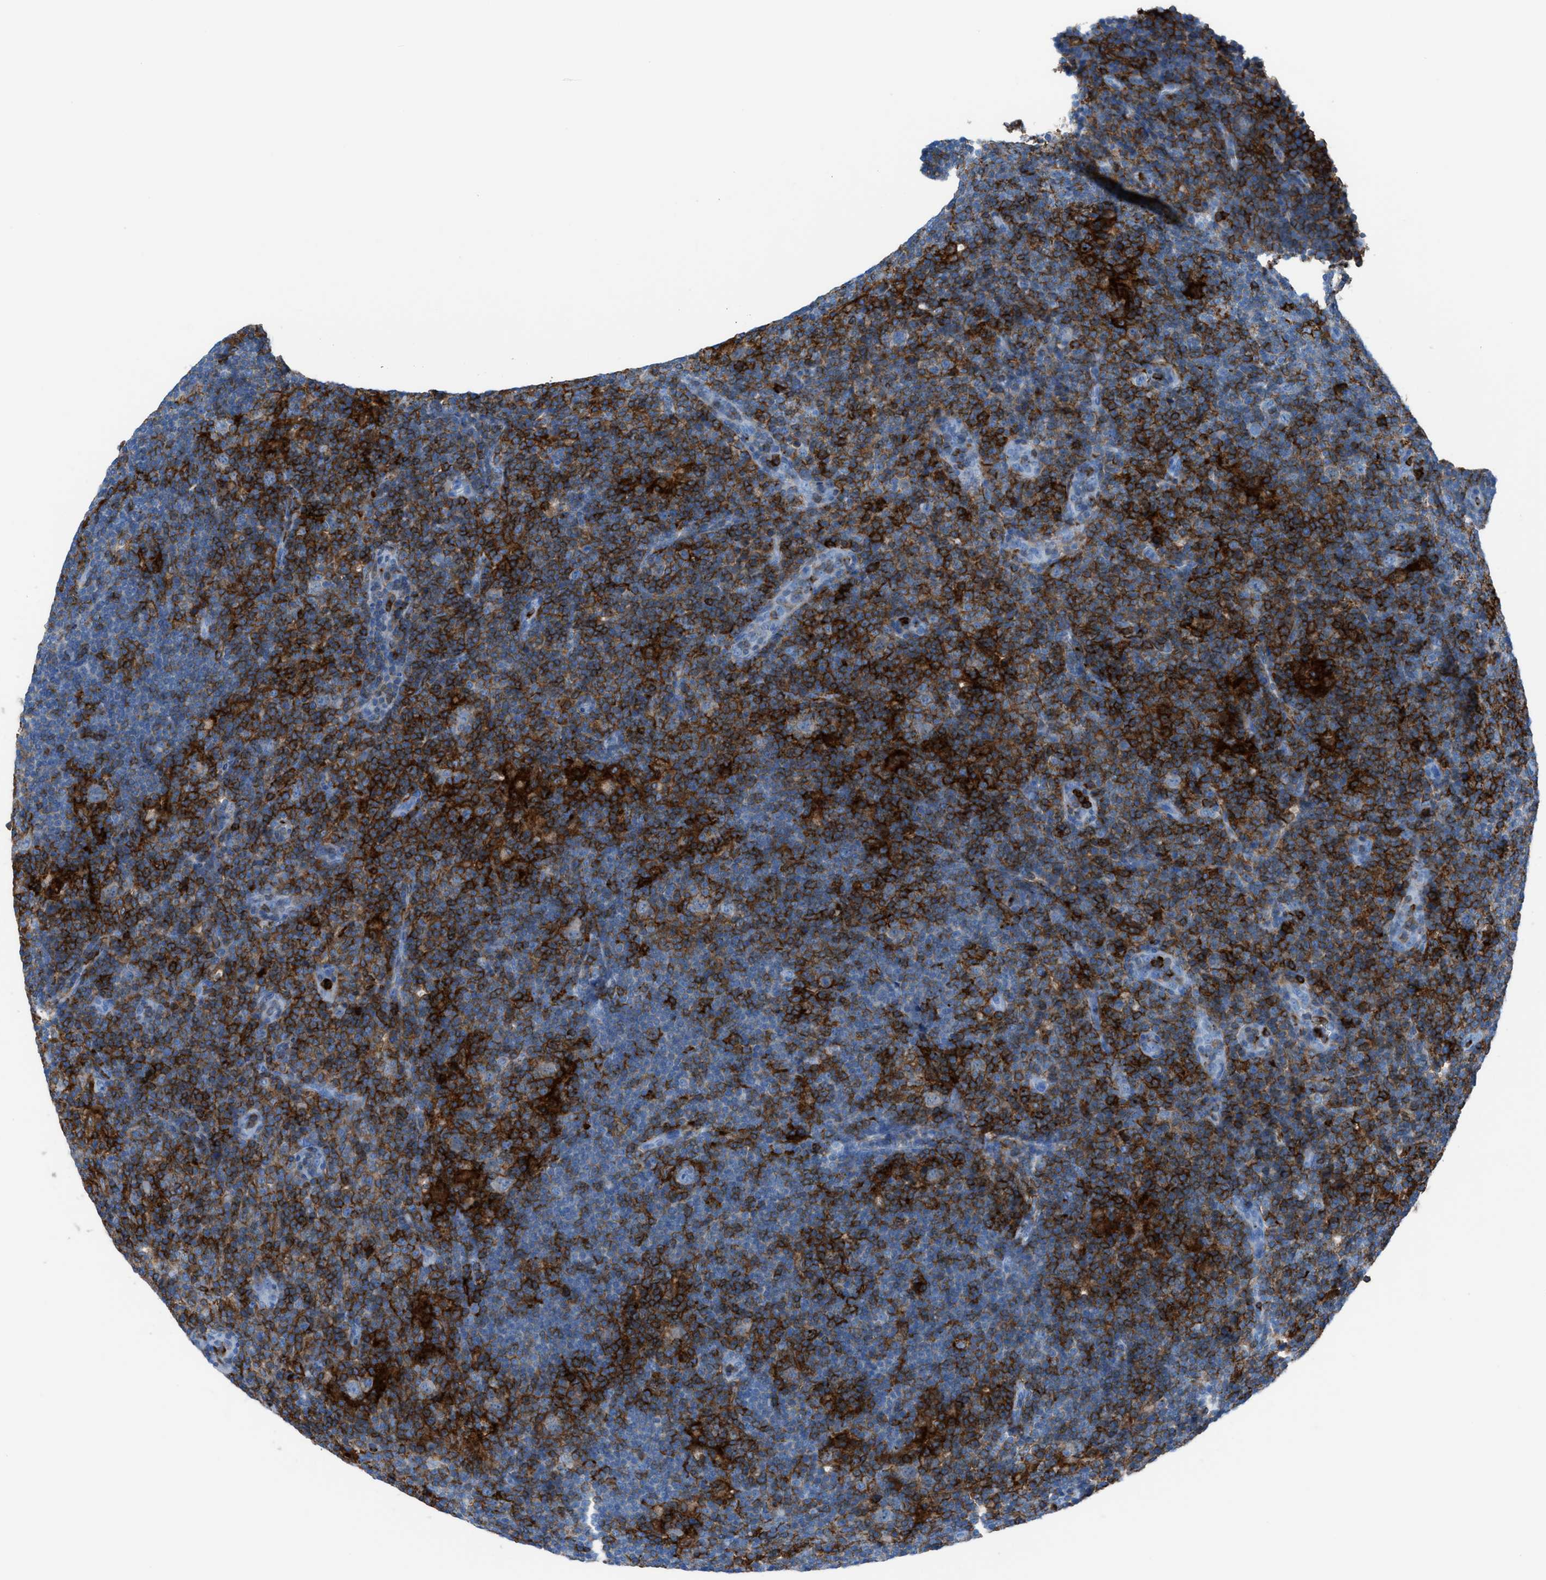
{"staining": {"intensity": "negative", "quantity": "none", "location": "none"}, "tissue": "lymphoma", "cell_type": "Tumor cells", "image_type": "cancer", "snomed": [{"axis": "morphology", "description": "Hodgkin's disease, NOS"}, {"axis": "topography", "description": "Lymph node"}], "caption": "DAB immunohistochemical staining of Hodgkin's disease exhibits no significant staining in tumor cells.", "gene": "ITGB2", "patient": {"sex": "female", "age": 57}}